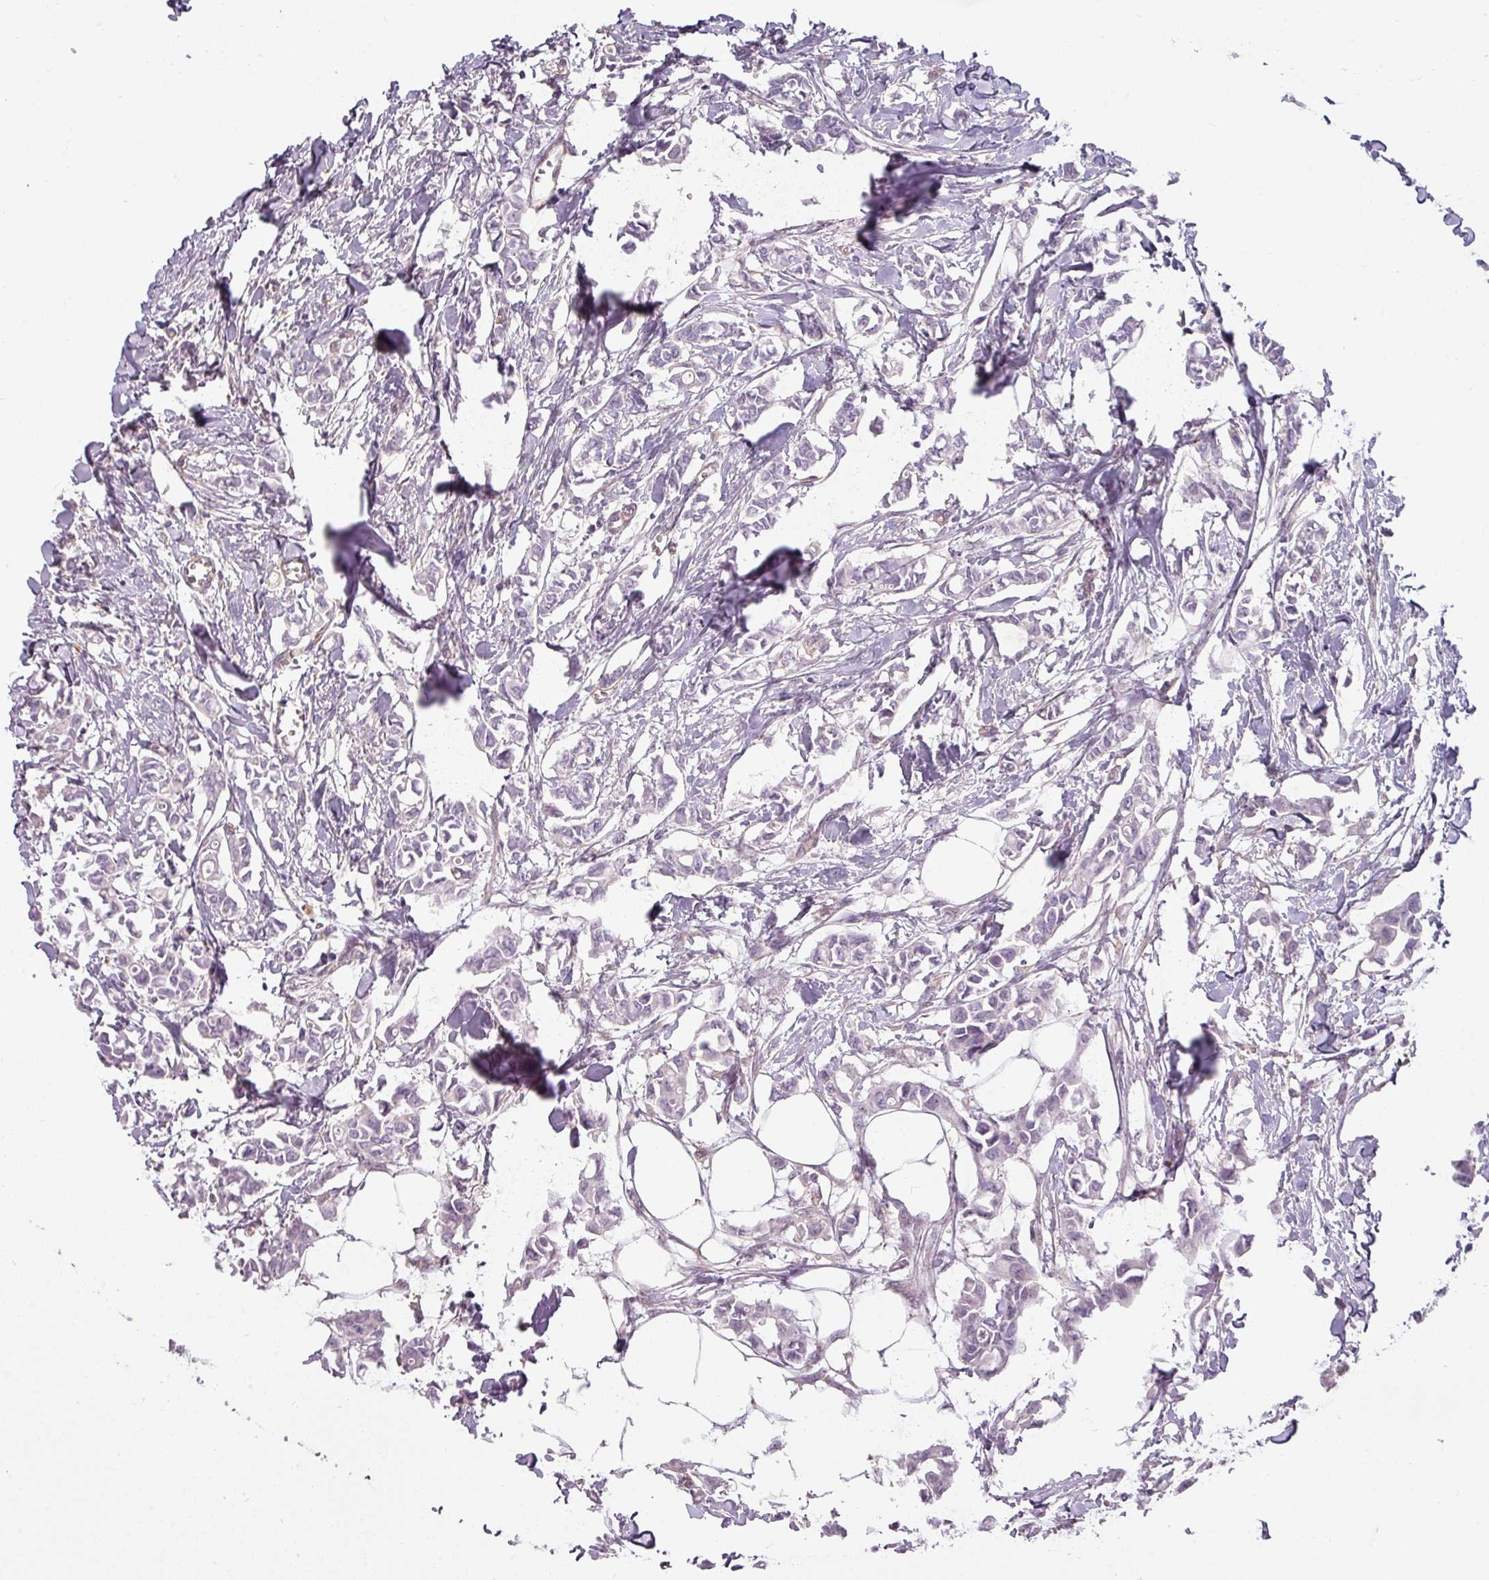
{"staining": {"intensity": "negative", "quantity": "none", "location": "none"}, "tissue": "breast cancer", "cell_type": "Tumor cells", "image_type": "cancer", "snomed": [{"axis": "morphology", "description": "Duct carcinoma"}, {"axis": "topography", "description": "Breast"}], "caption": "Breast cancer (invasive ductal carcinoma) was stained to show a protein in brown. There is no significant expression in tumor cells.", "gene": "ASB1", "patient": {"sex": "female", "age": 41}}